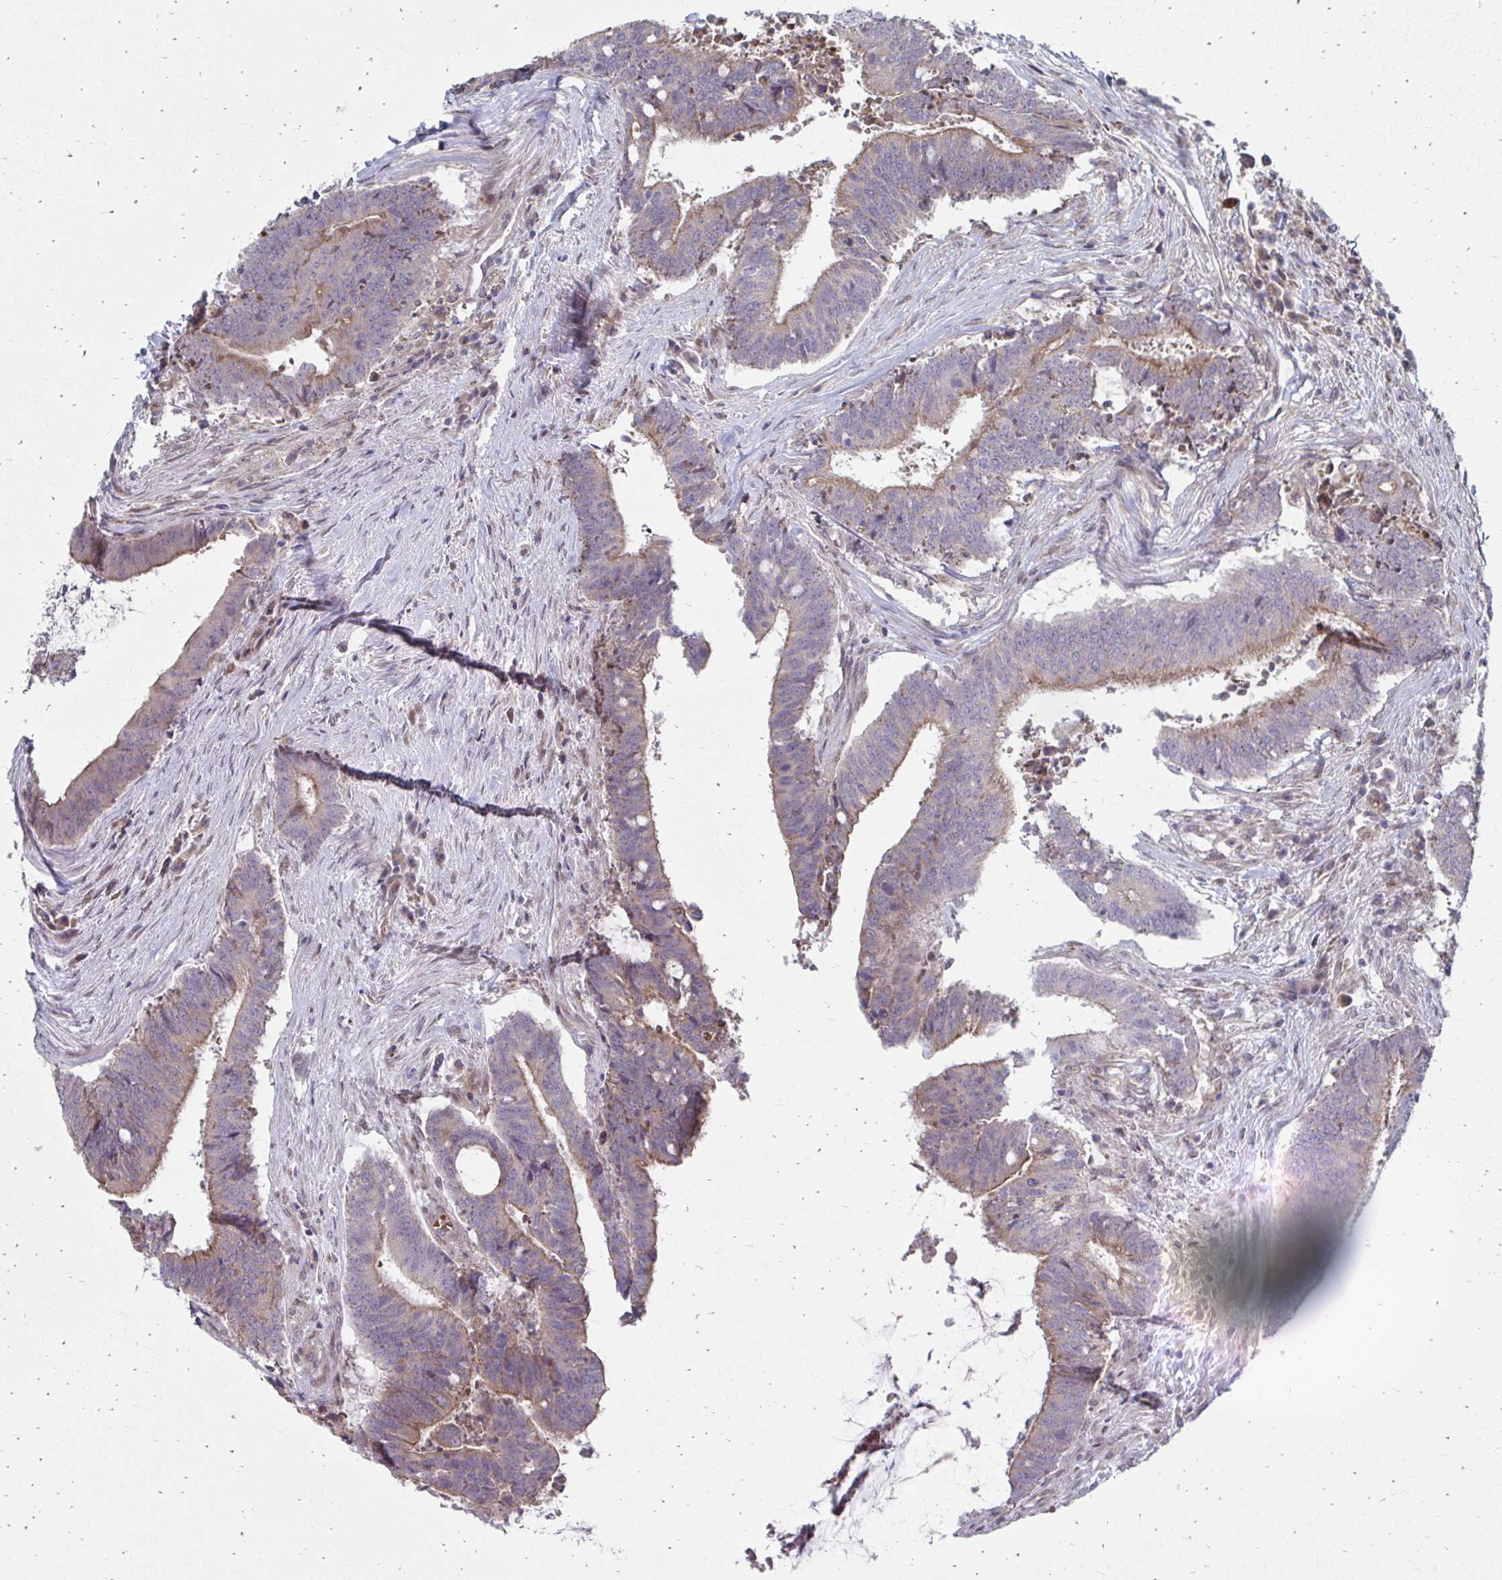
{"staining": {"intensity": "moderate", "quantity": "25%-75%", "location": "cytoplasmic/membranous"}, "tissue": "colorectal cancer", "cell_type": "Tumor cells", "image_type": "cancer", "snomed": [{"axis": "morphology", "description": "Adenocarcinoma, NOS"}, {"axis": "topography", "description": "Colon"}], "caption": "Colorectal adenocarcinoma was stained to show a protein in brown. There is medium levels of moderate cytoplasmic/membranous staining in approximately 25%-75% of tumor cells.", "gene": "ITPR2", "patient": {"sex": "female", "age": 43}}